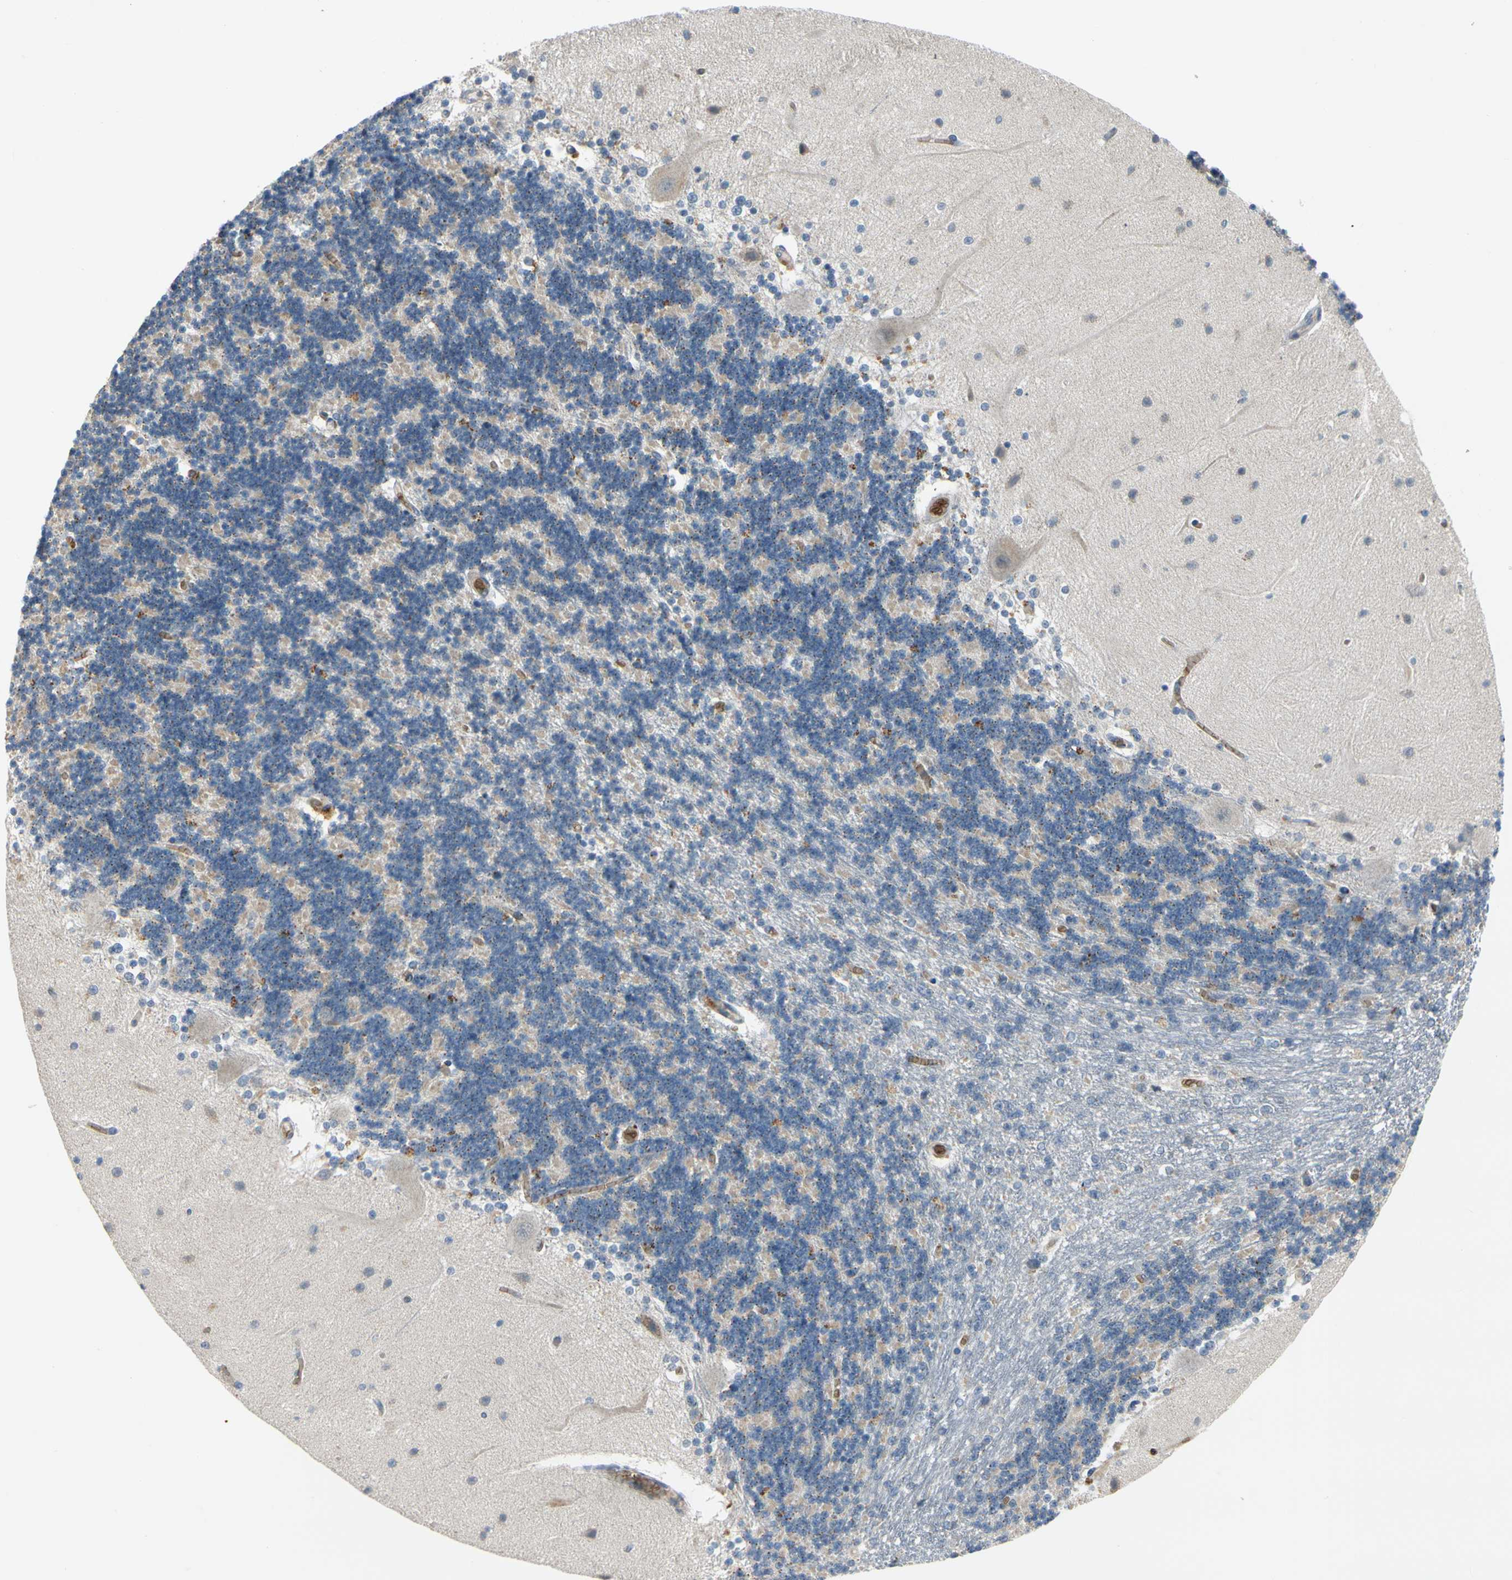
{"staining": {"intensity": "weak", "quantity": "<25%", "location": "cytoplasmic/membranous"}, "tissue": "cerebellum", "cell_type": "Cells in granular layer", "image_type": "normal", "snomed": [{"axis": "morphology", "description": "Normal tissue, NOS"}, {"axis": "topography", "description": "Cerebellum"}], "caption": "This is a micrograph of immunohistochemistry staining of benign cerebellum, which shows no staining in cells in granular layer.", "gene": "GYPC", "patient": {"sex": "female", "age": 54}}